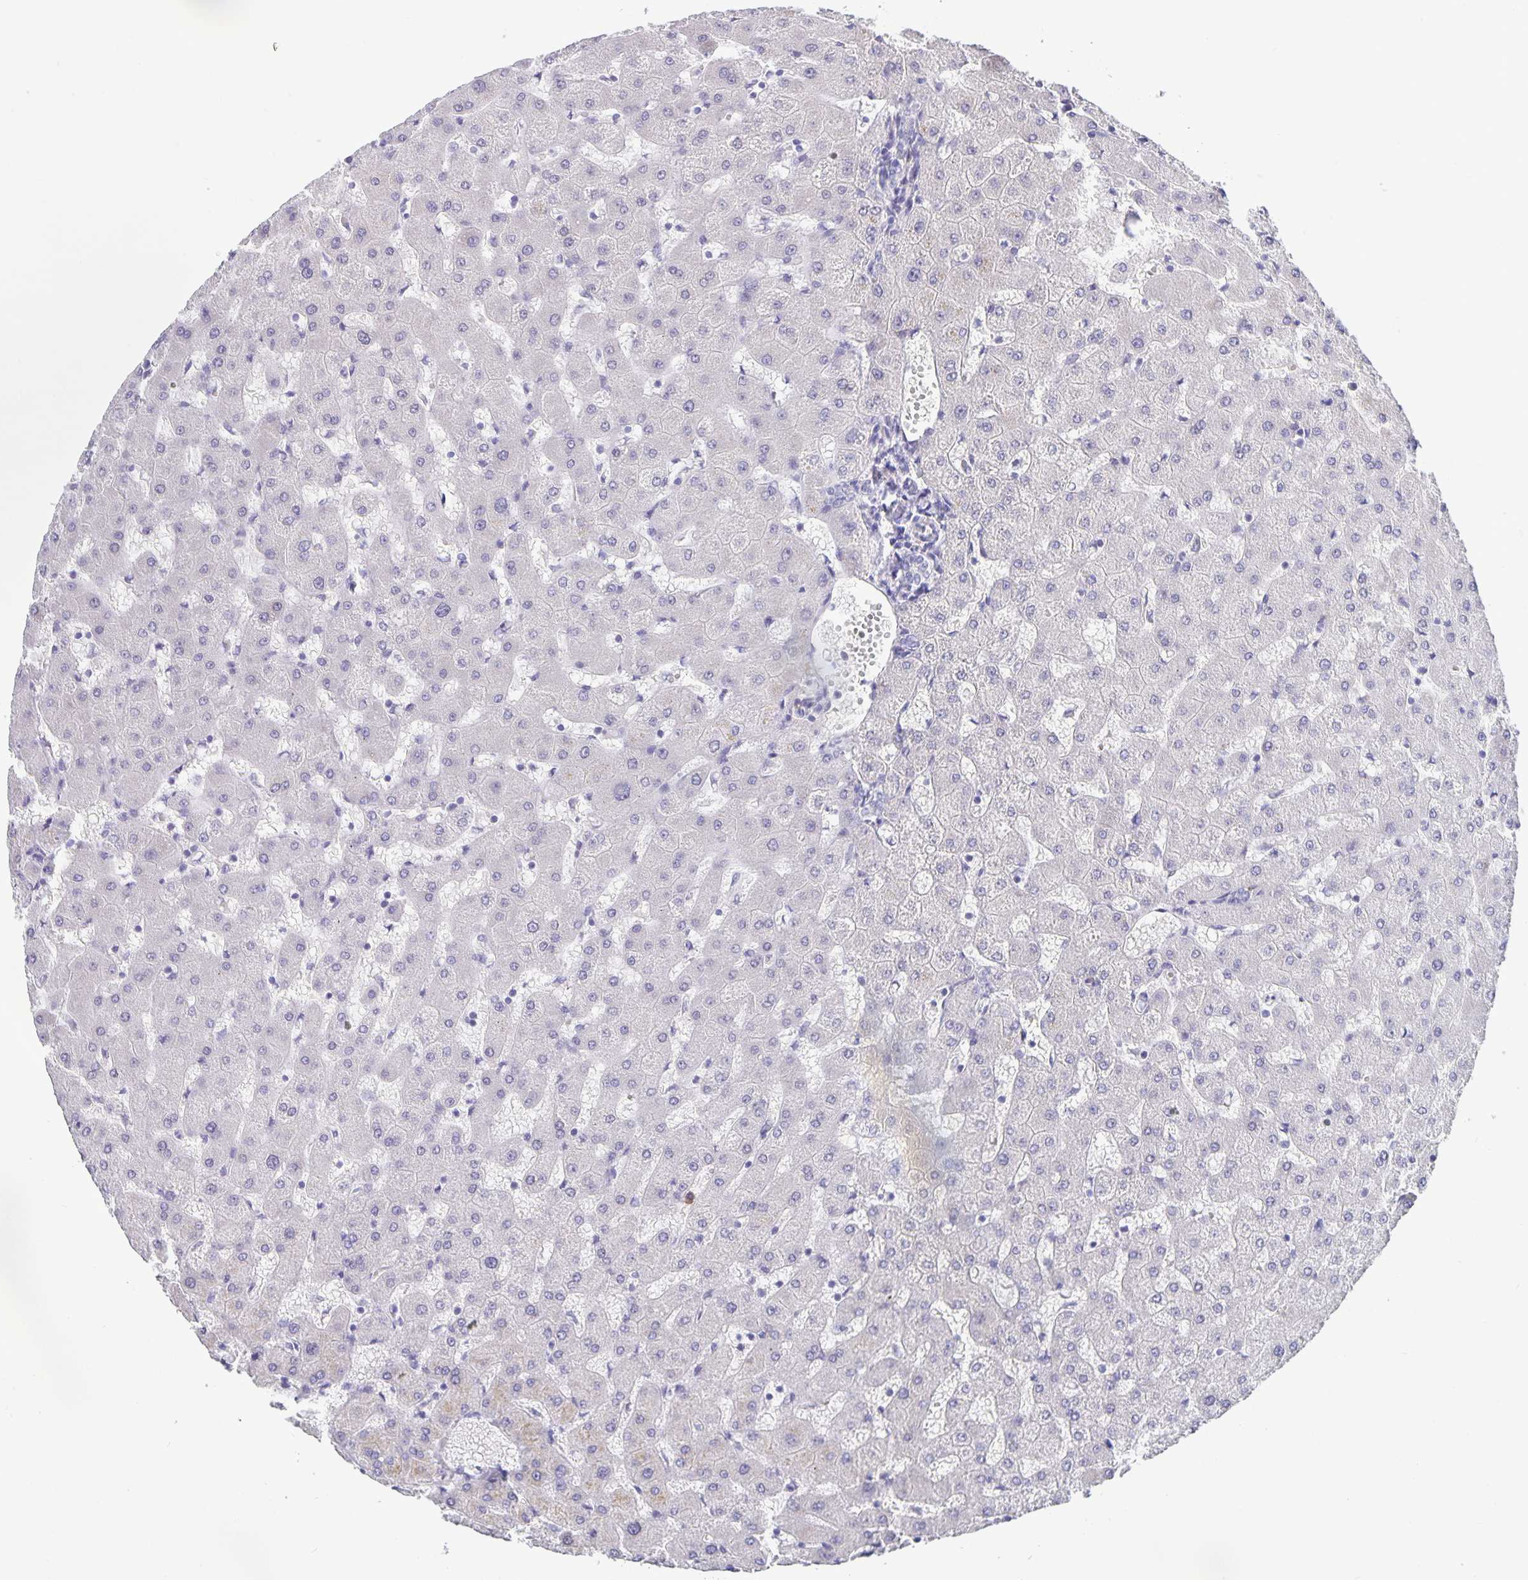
{"staining": {"intensity": "negative", "quantity": "none", "location": "none"}, "tissue": "liver", "cell_type": "Cholangiocytes", "image_type": "normal", "snomed": [{"axis": "morphology", "description": "Normal tissue, NOS"}, {"axis": "topography", "description": "Liver"}], "caption": "The immunohistochemistry histopathology image has no significant expression in cholangiocytes of liver. Nuclei are stained in blue.", "gene": "ERMN", "patient": {"sex": "female", "age": 63}}